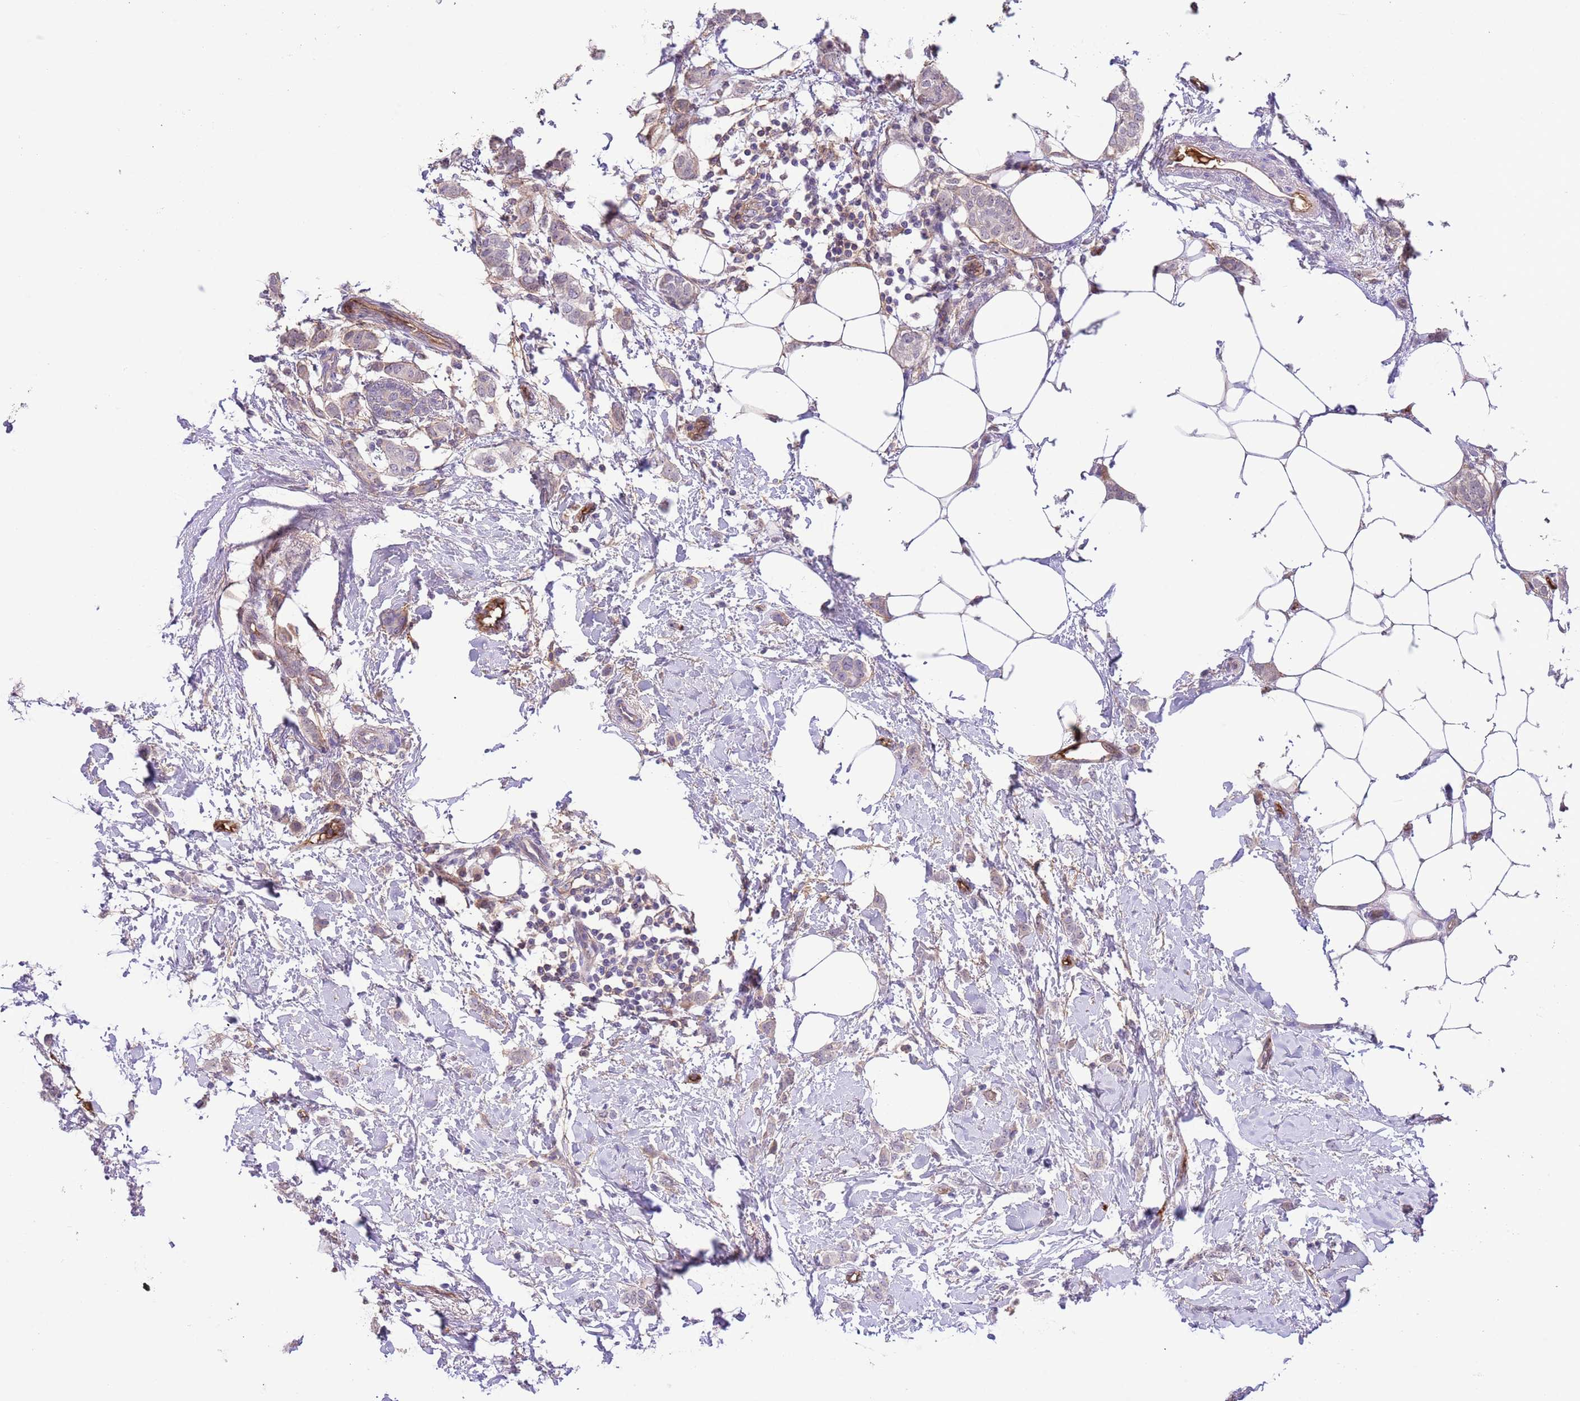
{"staining": {"intensity": "negative", "quantity": "none", "location": "none"}, "tissue": "breast cancer", "cell_type": "Tumor cells", "image_type": "cancer", "snomed": [{"axis": "morphology", "description": "Duct carcinoma"}, {"axis": "topography", "description": "Breast"}], "caption": "This is an IHC photomicrograph of breast cancer (intraductal carcinoma). There is no expression in tumor cells.", "gene": "IGF1", "patient": {"sex": "female", "age": 72}}